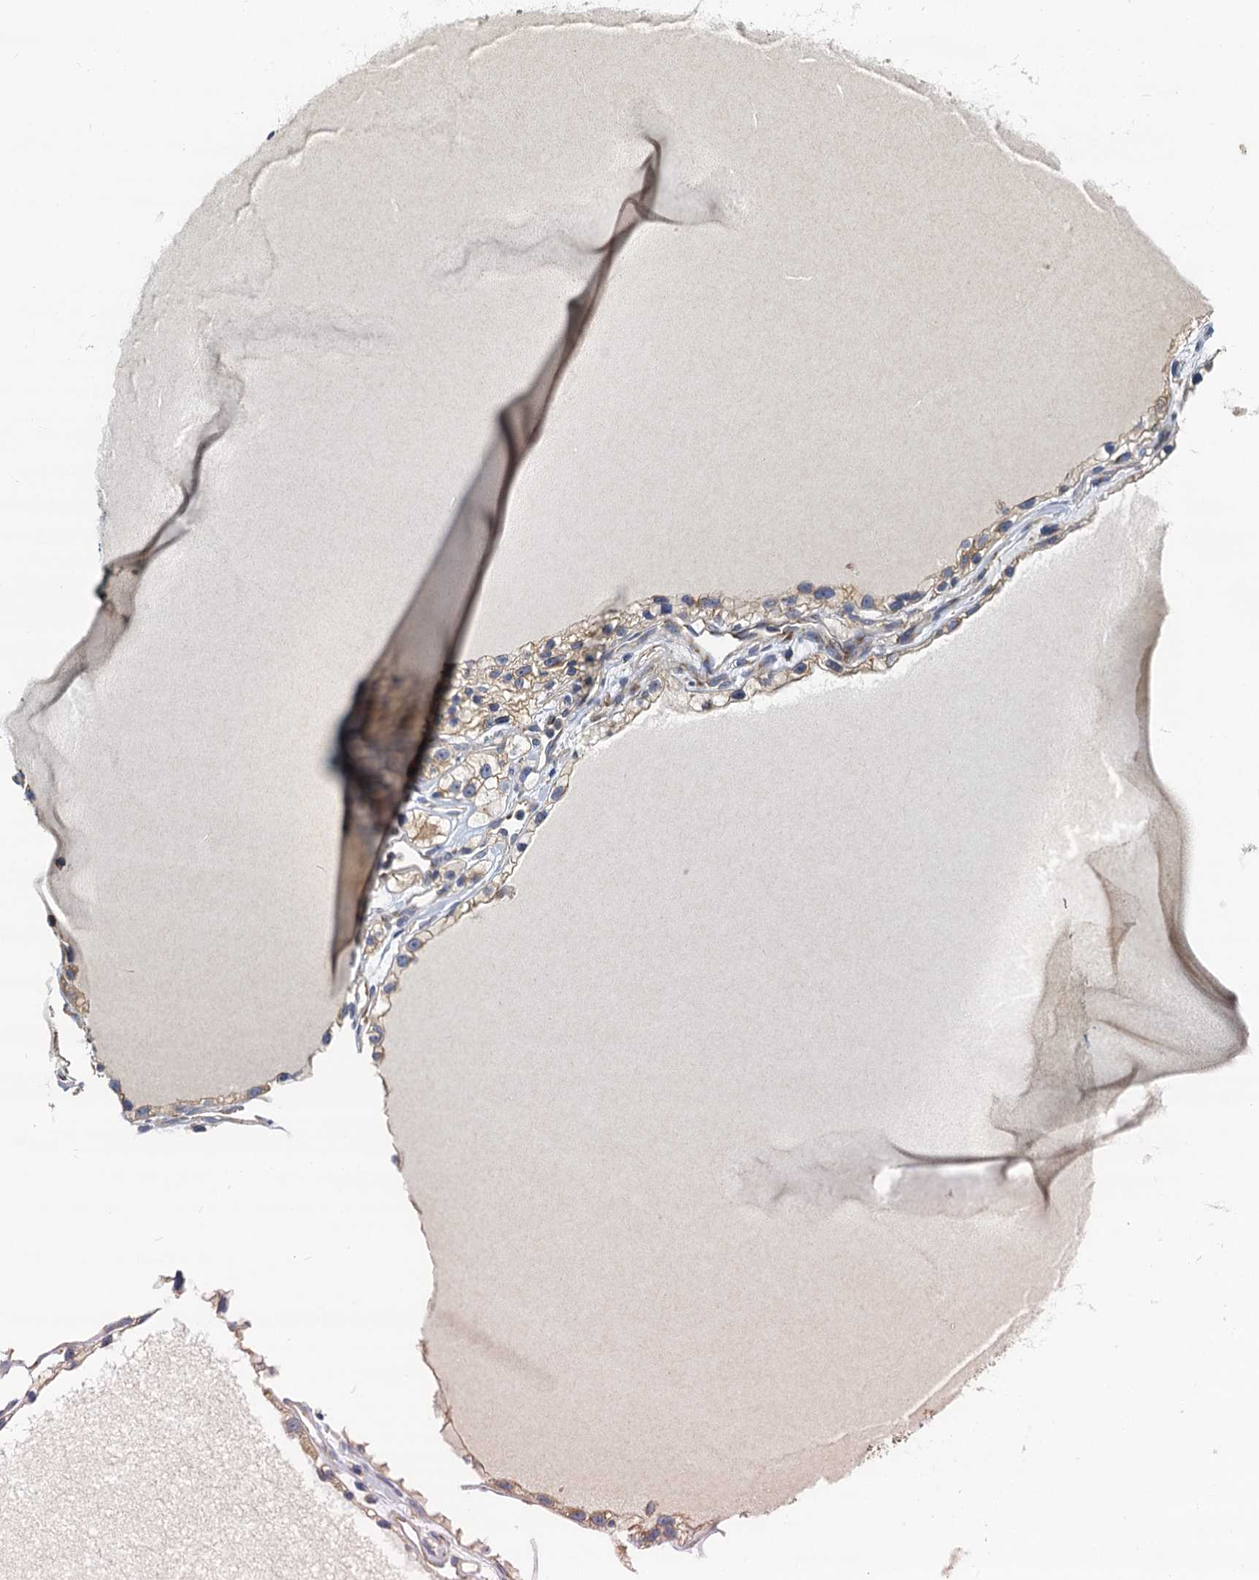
{"staining": {"intensity": "moderate", "quantity": ">75%", "location": "cytoplasmic/membranous"}, "tissue": "renal cancer", "cell_type": "Tumor cells", "image_type": "cancer", "snomed": [{"axis": "morphology", "description": "Adenocarcinoma, NOS"}, {"axis": "topography", "description": "Kidney"}], "caption": "Immunohistochemistry (IHC) (DAB) staining of human renal cancer (adenocarcinoma) reveals moderate cytoplasmic/membranous protein positivity in about >75% of tumor cells.", "gene": "NKAPD1", "patient": {"sex": "female", "age": 57}}